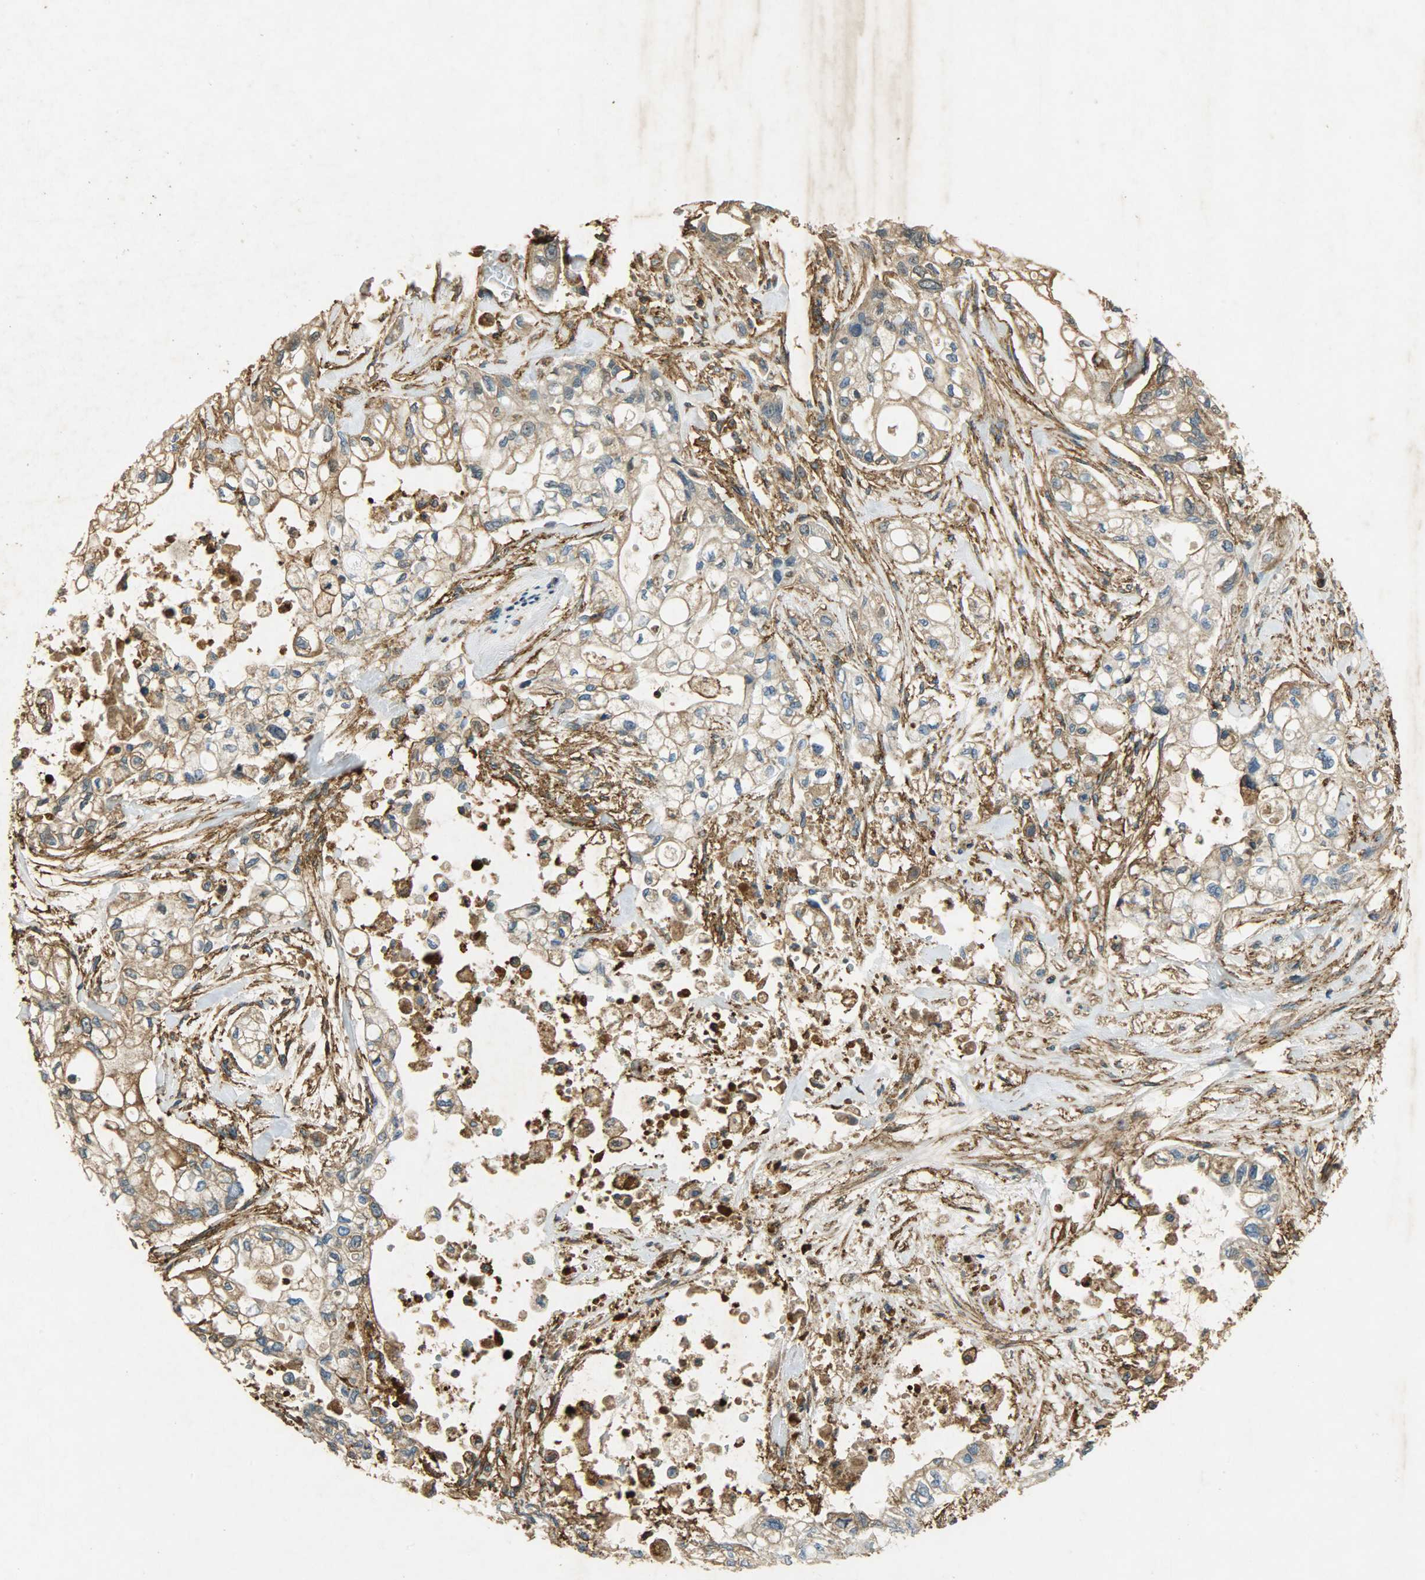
{"staining": {"intensity": "weak", "quantity": ">75%", "location": "cytoplasmic/membranous"}, "tissue": "pancreatic cancer", "cell_type": "Tumor cells", "image_type": "cancer", "snomed": [{"axis": "morphology", "description": "Normal tissue, NOS"}, {"axis": "topography", "description": "Pancreas"}], "caption": "The histopathology image reveals staining of pancreatic cancer, revealing weak cytoplasmic/membranous protein positivity (brown color) within tumor cells.", "gene": "ANXA6", "patient": {"sex": "male", "age": 42}}